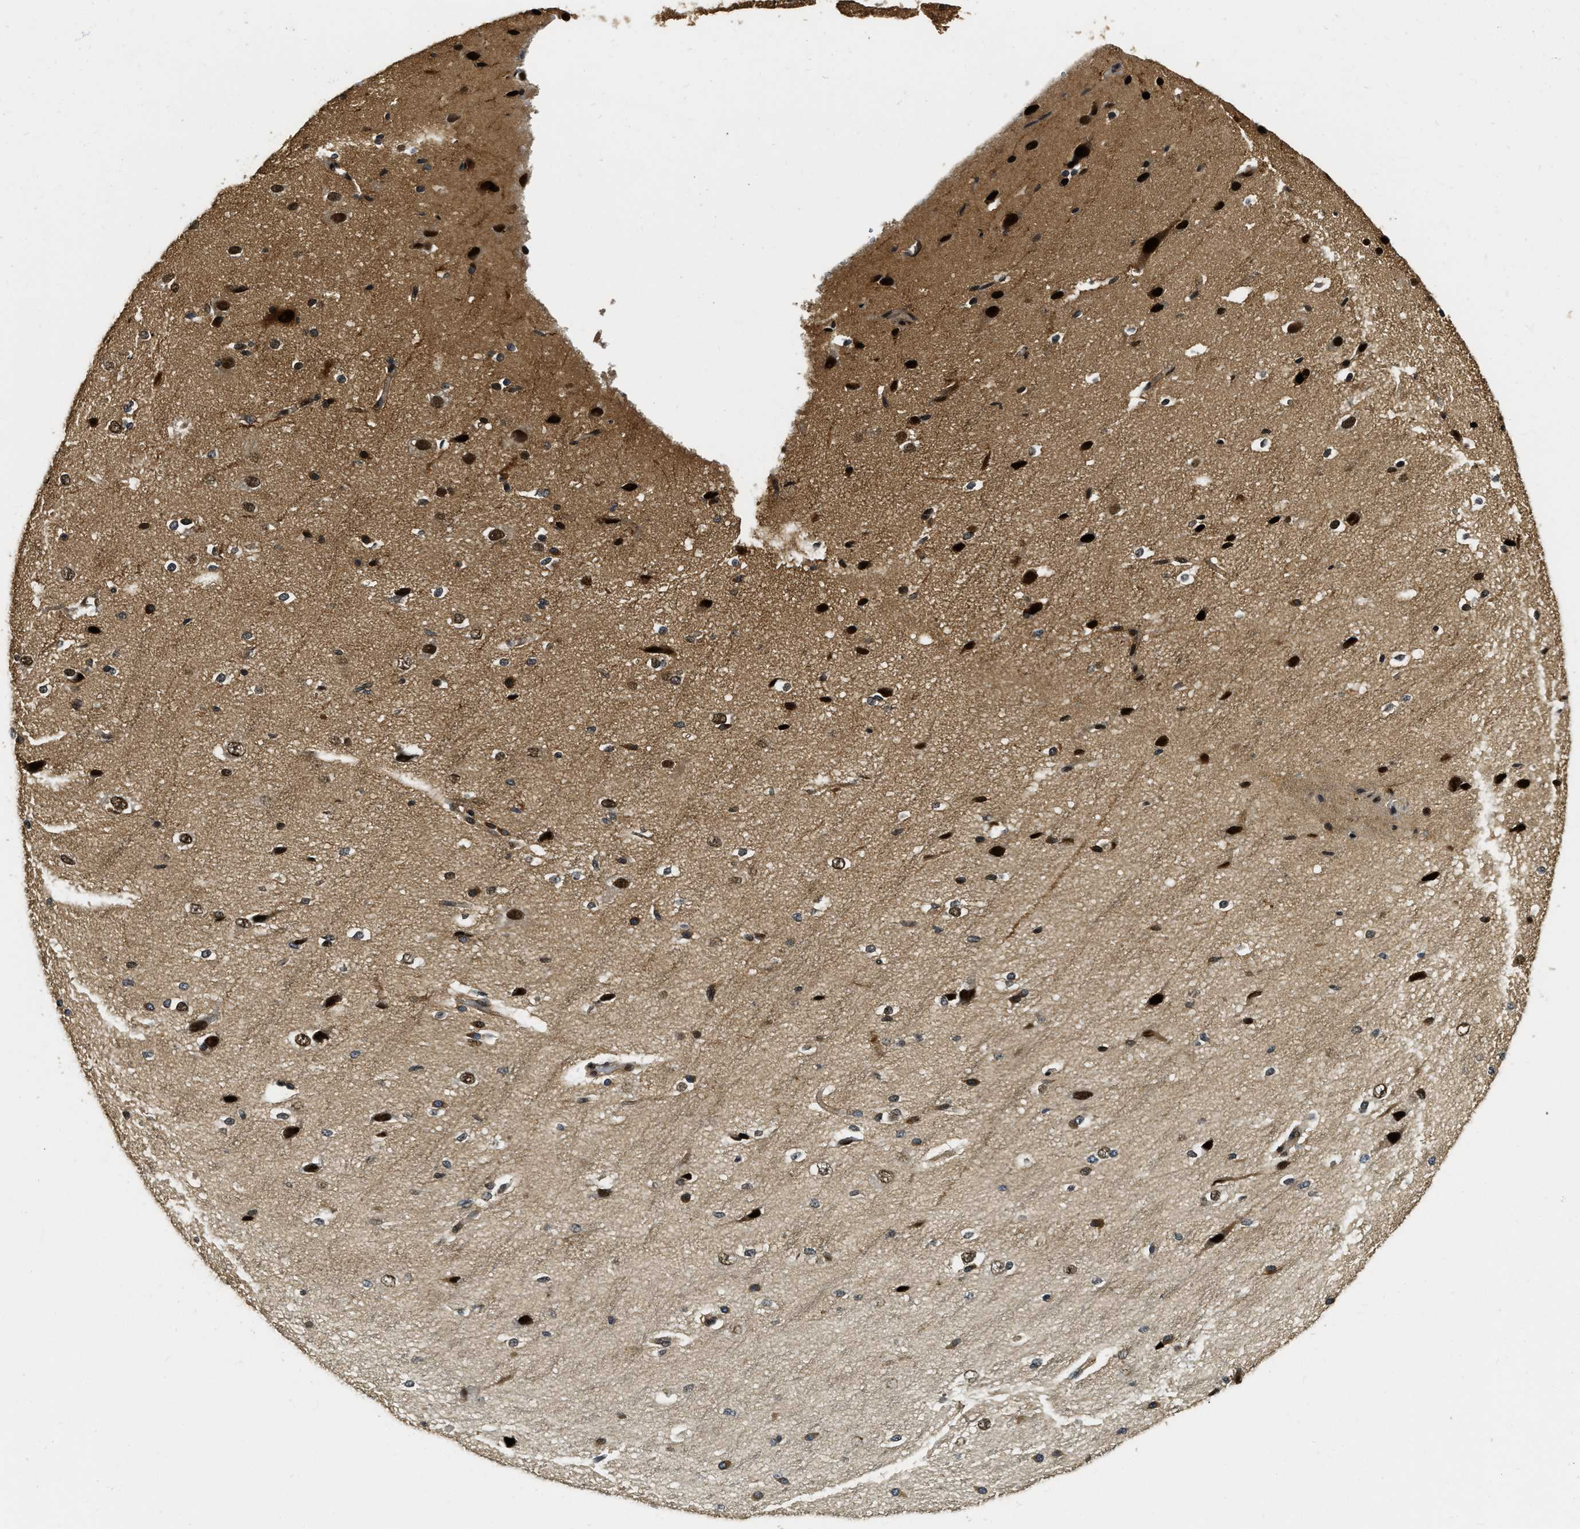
{"staining": {"intensity": "moderate", "quantity": "25%-75%", "location": "cytoplasmic/membranous,nuclear"}, "tissue": "cerebral cortex", "cell_type": "Endothelial cells", "image_type": "normal", "snomed": [{"axis": "morphology", "description": "Normal tissue, NOS"}, {"axis": "morphology", "description": "Developmental malformation"}, {"axis": "topography", "description": "Cerebral cortex"}], "caption": "A high-resolution histopathology image shows immunohistochemistry (IHC) staining of unremarkable cerebral cortex, which reveals moderate cytoplasmic/membranous,nuclear expression in approximately 25%-75% of endothelial cells. (IHC, brightfield microscopy, high magnification).", "gene": "ADSL", "patient": {"sex": "female", "age": 30}}